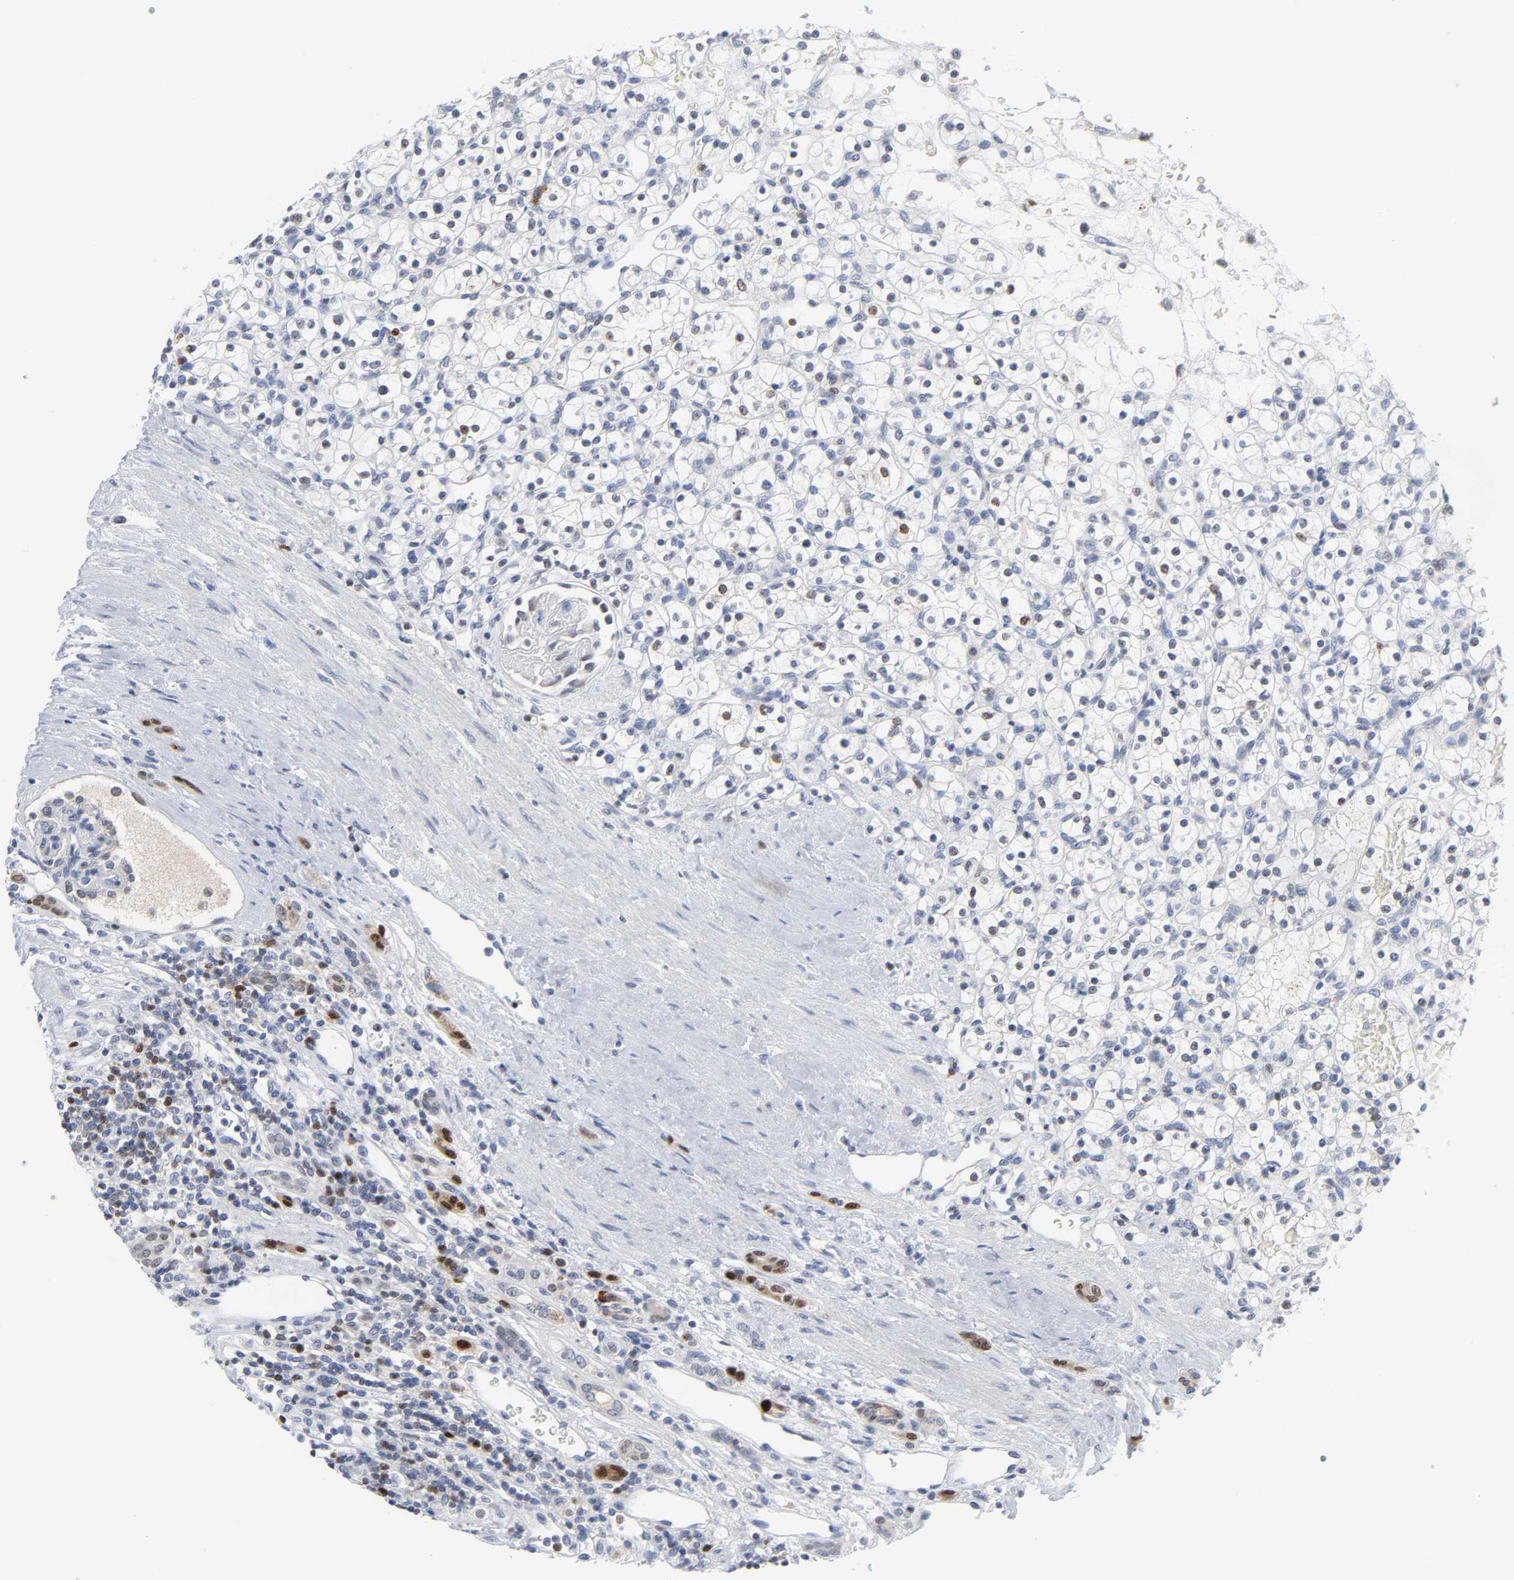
{"staining": {"intensity": "weak", "quantity": "<25%", "location": "nuclear"}, "tissue": "renal cancer", "cell_type": "Tumor cells", "image_type": "cancer", "snomed": [{"axis": "morphology", "description": "Normal tissue, NOS"}, {"axis": "morphology", "description": "Adenocarcinoma, NOS"}, {"axis": "topography", "description": "Kidney"}], "caption": "DAB immunohistochemical staining of human renal cancer (adenocarcinoma) demonstrates no significant expression in tumor cells. (Stains: DAB (3,3'-diaminobenzidine) IHC with hematoxylin counter stain, Microscopy: brightfield microscopy at high magnification).", "gene": "WEE1", "patient": {"sex": "female", "age": 55}}